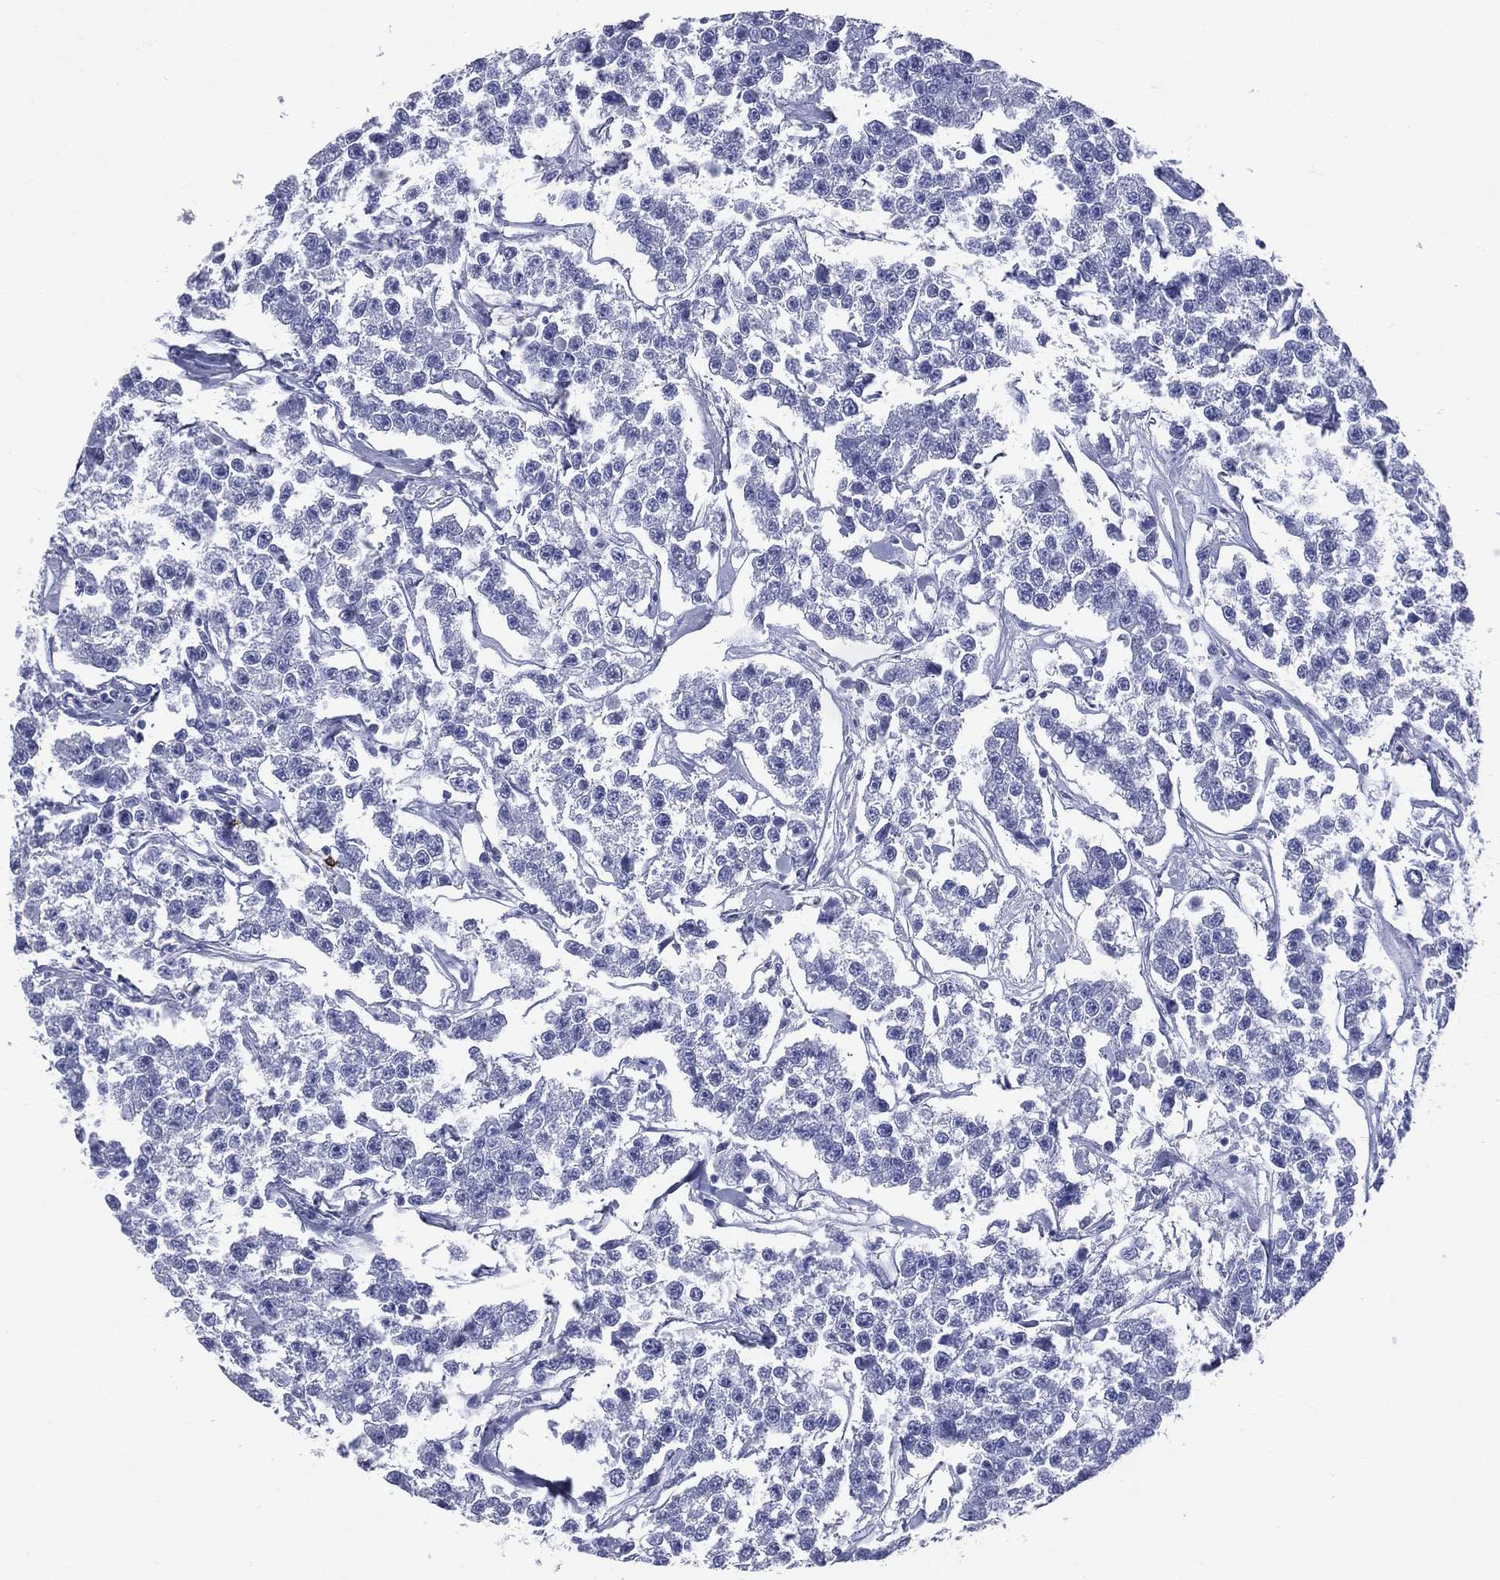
{"staining": {"intensity": "negative", "quantity": "none", "location": "none"}, "tissue": "testis cancer", "cell_type": "Tumor cells", "image_type": "cancer", "snomed": [{"axis": "morphology", "description": "Seminoma, NOS"}, {"axis": "topography", "description": "Testis"}], "caption": "A high-resolution photomicrograph shows IHC staining of seminoma (testis), which reveals no significant staining in tumor cells.", "gene": "PGLYRP1", "patient": {"sex": "male", "age": 59}}